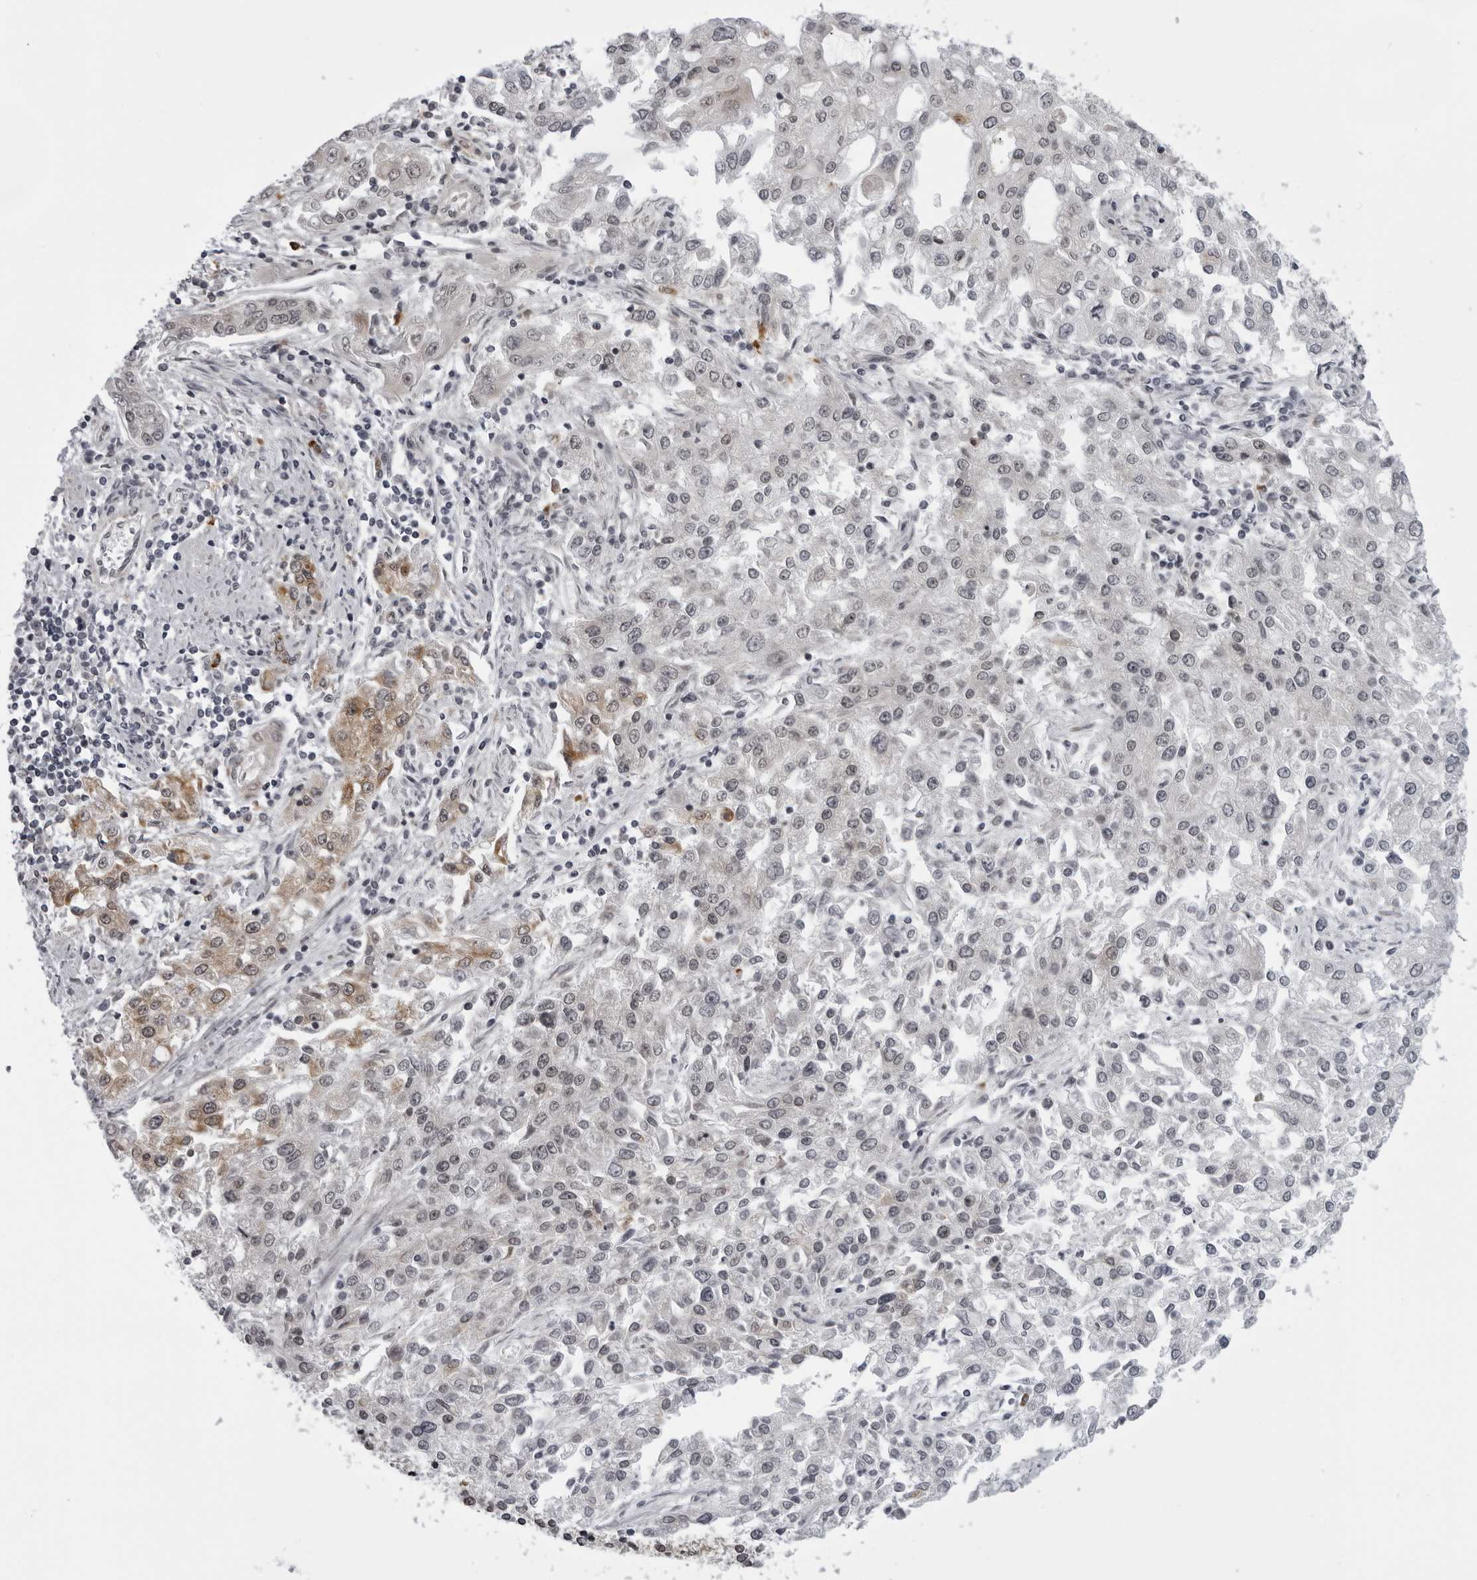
{"staining": {"intensity": "weak", "quantity": "<25%", "location": "cytoplasmic/membranous"}, "tissue": "endometrial cancer", "cell_type": "Tumor cells", "image_type": "cancer", "snomed": [{"axis": "morphology", "description": "Adenocarcinoma, NOS"}, {"axis": "topography", "description": "Endometrium"}], "caption": "High power microscopy photomicrograph of an immunohistochemistry (IHC) photomicrograph of endometrial cancer, revealing no significant expression in tumor cells.", "gene": "GCSAML", "patient": {"sex": "female", "age": 49}}